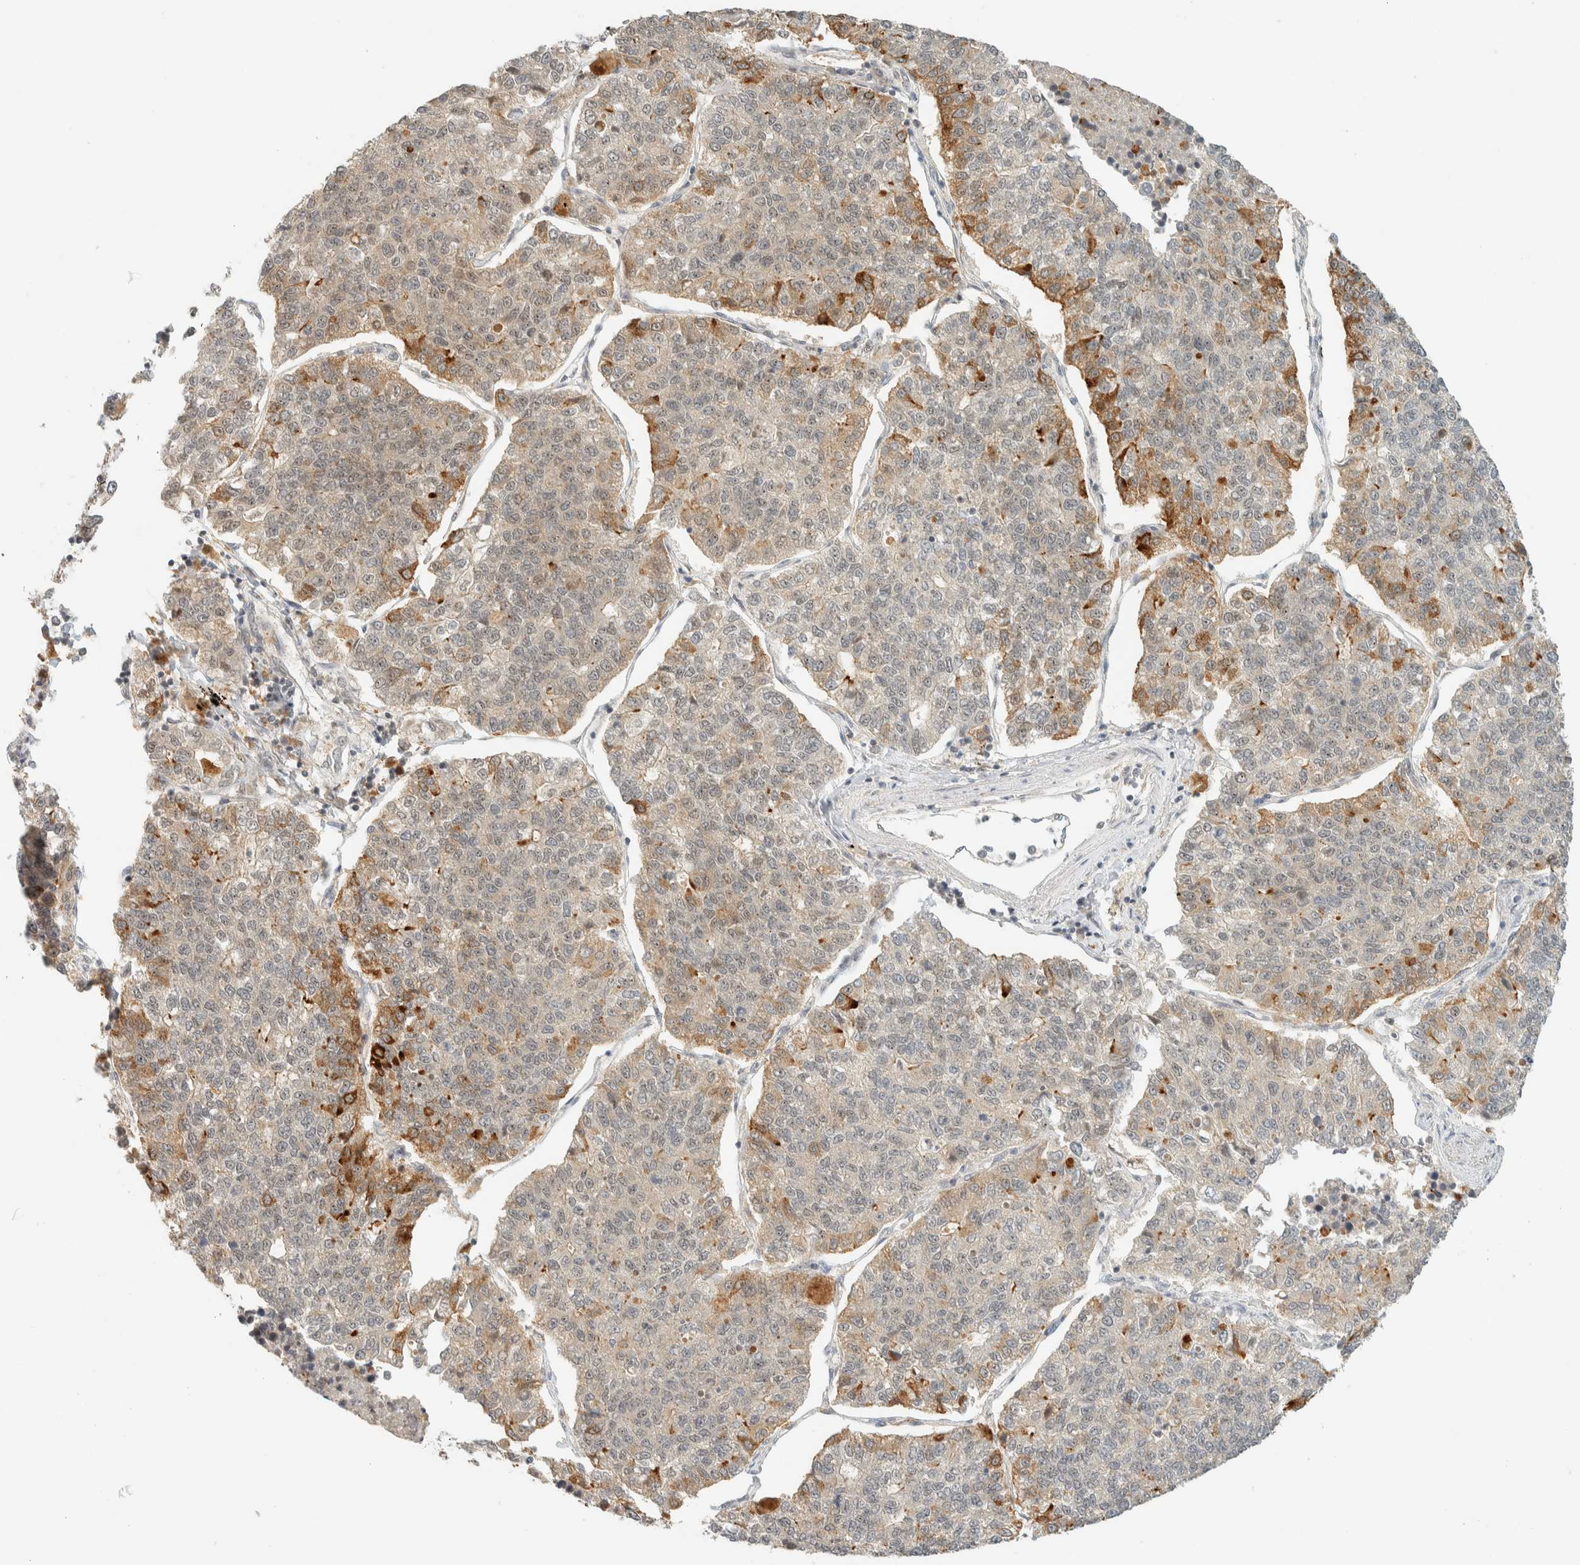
{"staining": {"intensity": "moderate", "quantity": "<25%", "location": "cytoplasmic/membranous"}, "tissue": "lung cancer", "cell_type": "Tumor cells", "image_type": "cancer", "snomed": [{"axis": "morphology", "description": "Adenocarcinoma, NOS"}, {"axis": "topography", "description": "Lung"}], "caption": "Adenocarcinoma (lung) stained with a brown dye exhibits moderate cytoplasmic/membranous positive positivity in about <25% of tumor cells.", "gene": "KIFAP3", "patient": {"sex": "male", "age": 49}}